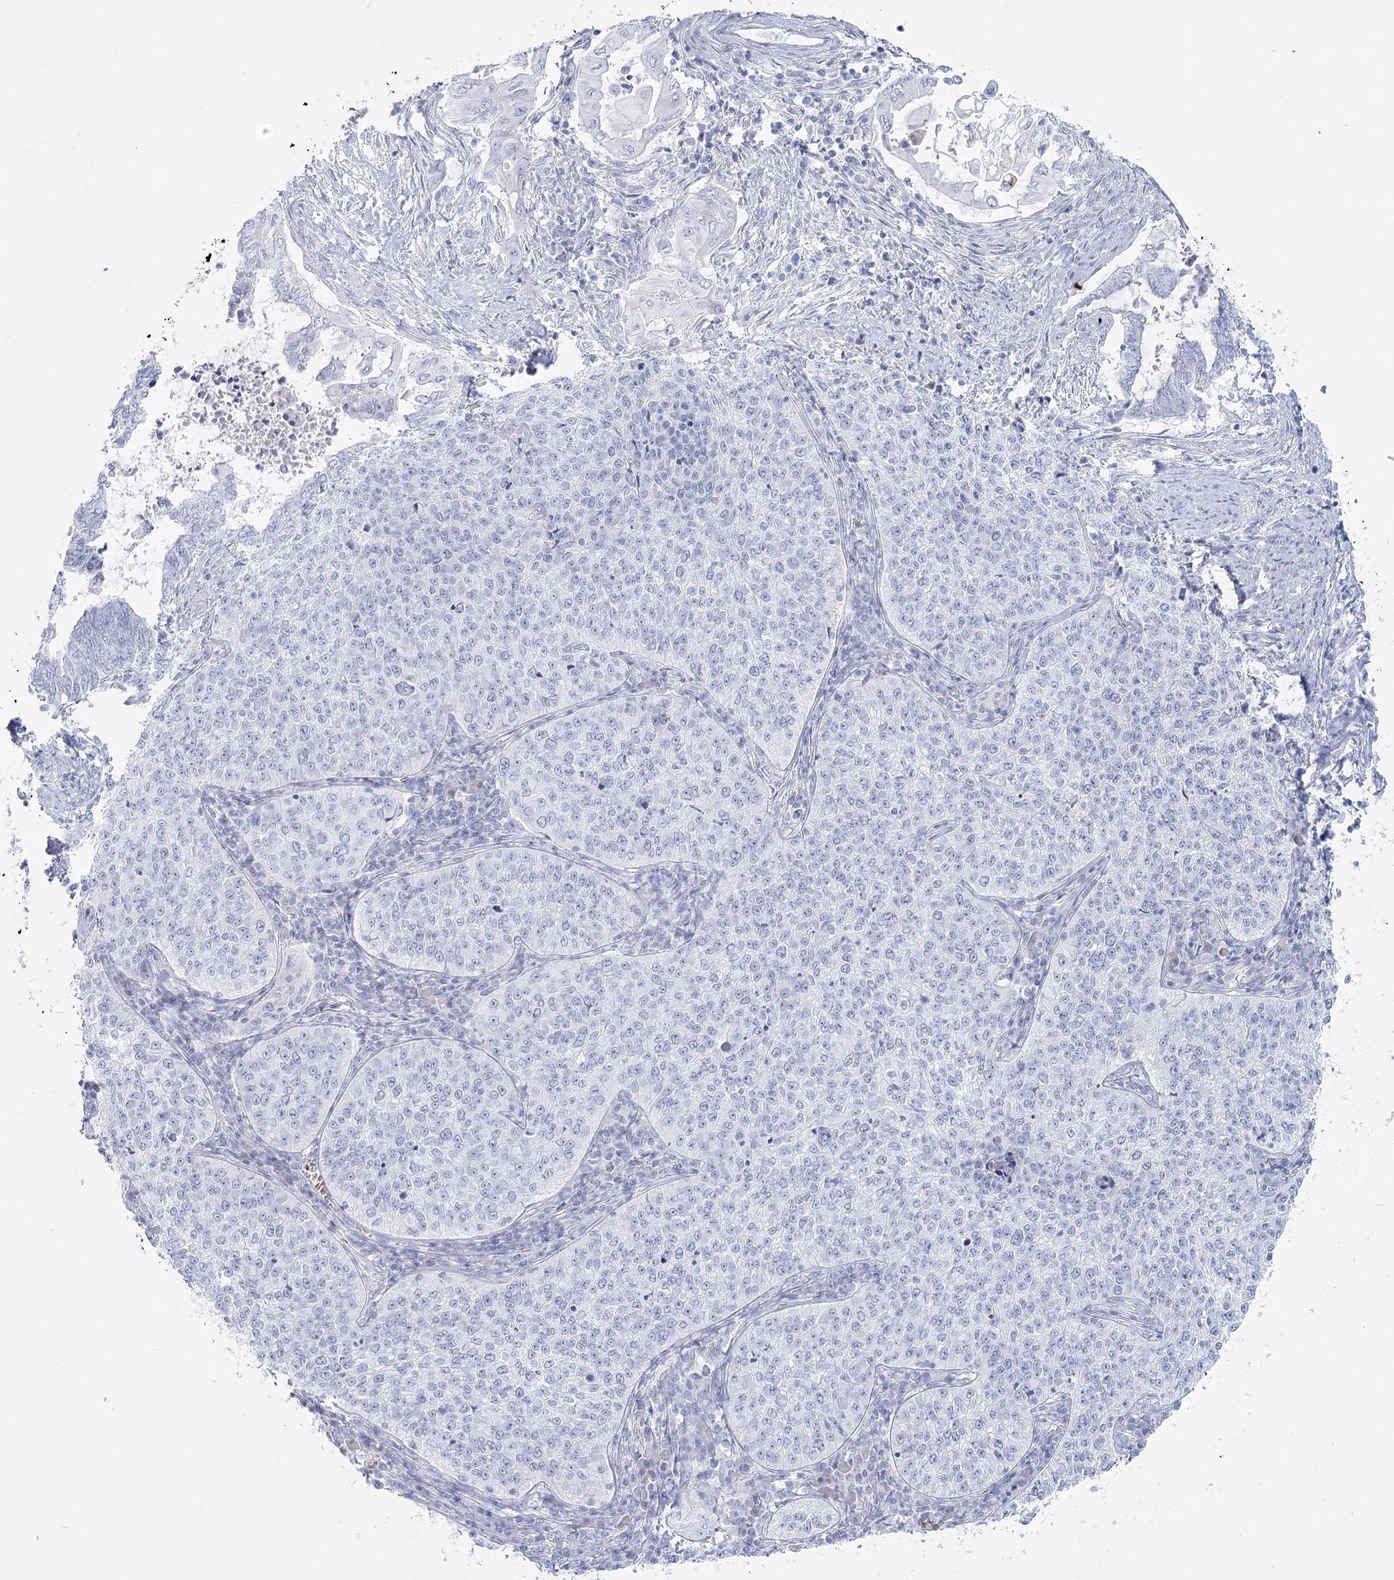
{"staining": {"intensity": "negative", "quantity": "none", "location": "none"}, "tissue": "cervical cancer", "cell_type": "Tumor cells", "image_type": "cancer", "snomed": [{"axis": "morphology", "description": "Squamous cell carcinoma, NOS"}, {"axis": "topography", "description": "Cervix"}], "caption": "A high-resolution micrograph shows IHC staining of cervical cancer (squamous cell carcinoma), which displays no significant expression in tumor cells.", "gene": "IFIT5", "patient": {"sex": "female", "age": 35}}